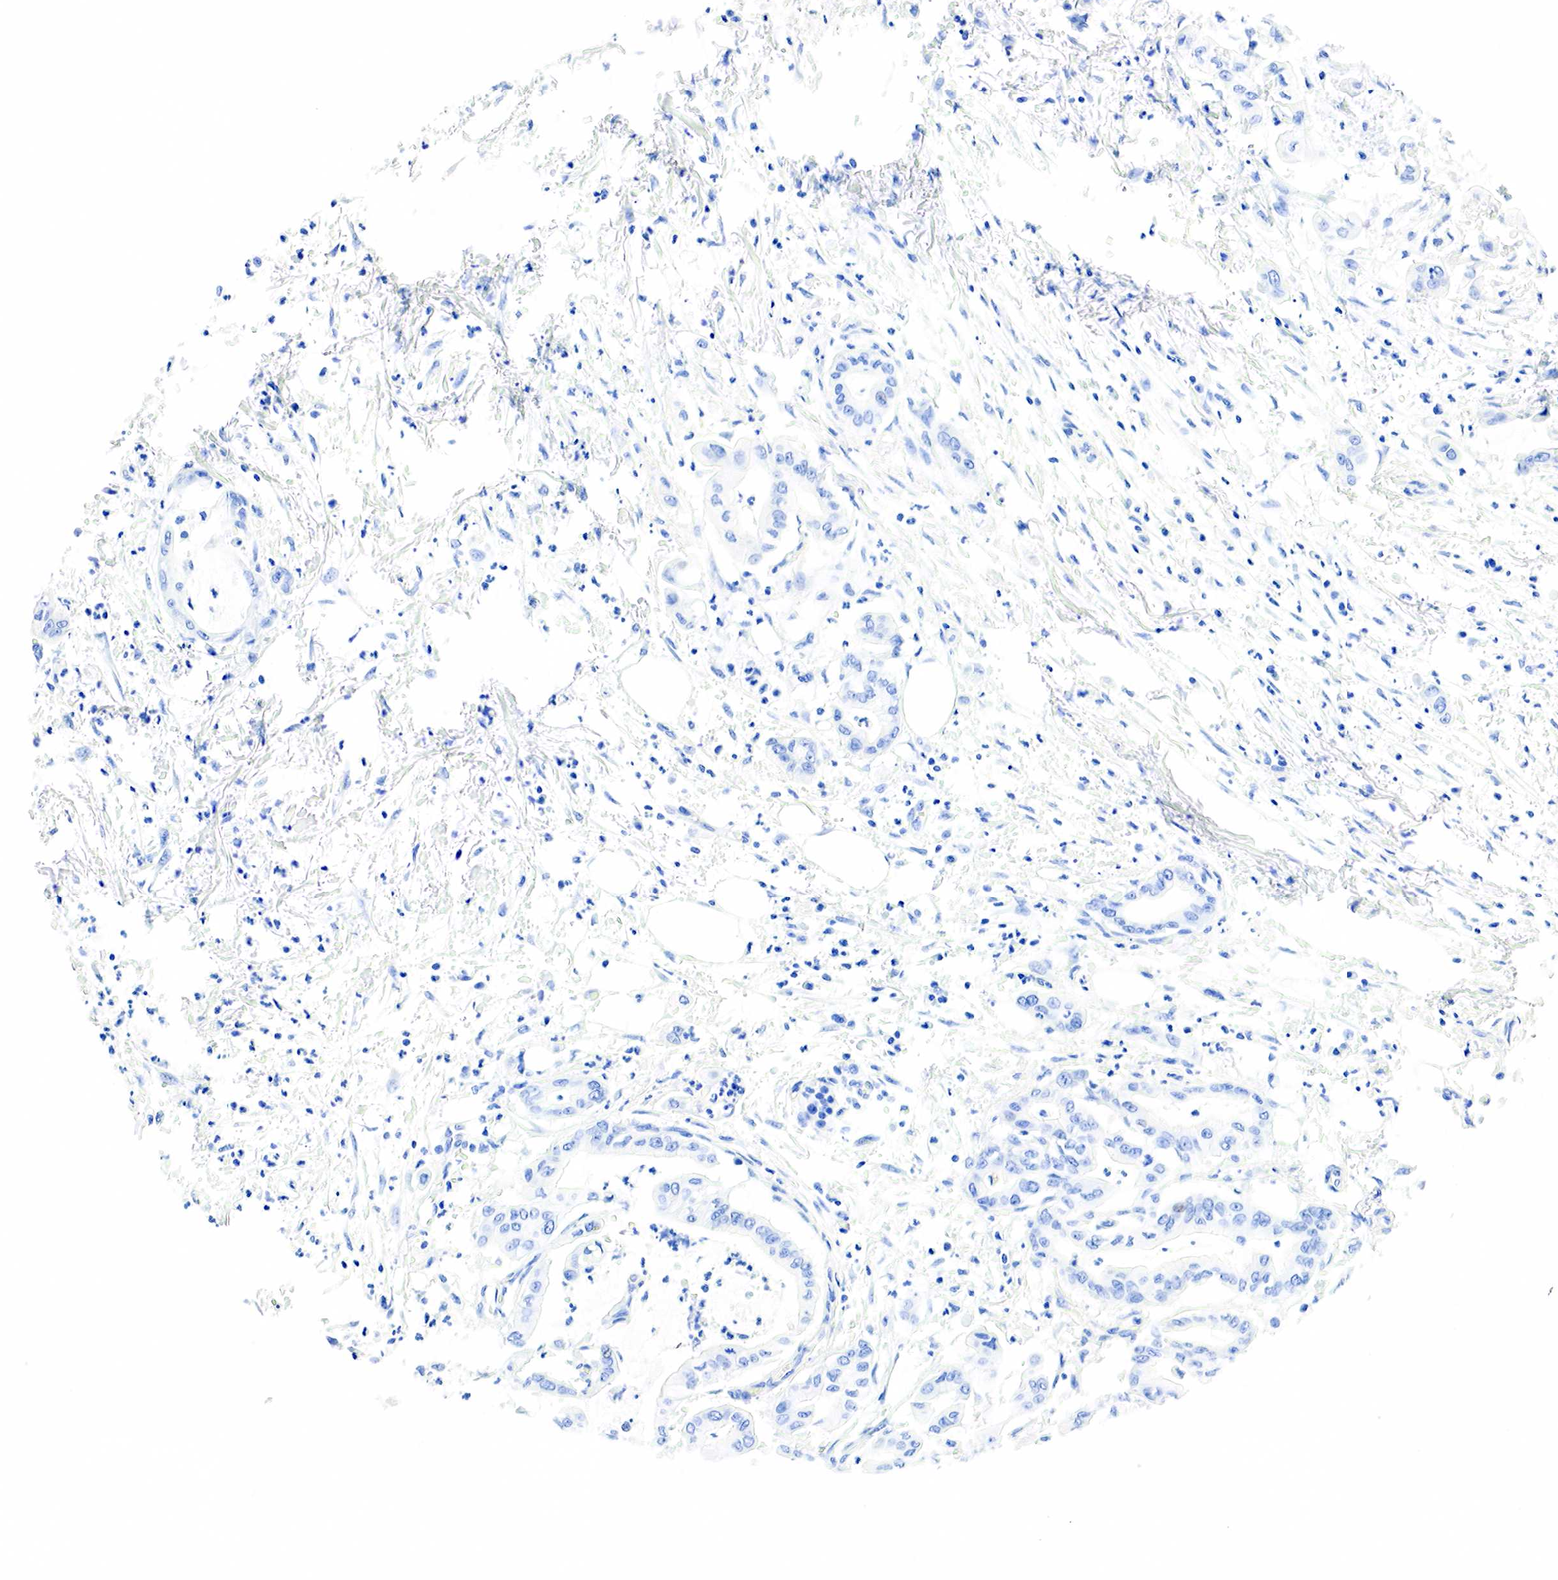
{"staining": {"intensity": "negative", "quantity": "none", "location": "none"}, "tissue": "pancreatic cancer", "cell_type": "Tumor cells", "image_type": "cancer", "snomed": [{"axis": "morphology", "description": "Adenocarcinoma, NOS"}, {"axis": "topography", "description": "Pancreas"}], "caption": "Pancreatic cancer was stained to show a protein in brown. There is no significant staining in tumor cells.", "gene": "PTH", "patient": {"sex": "male", "age": 58}}